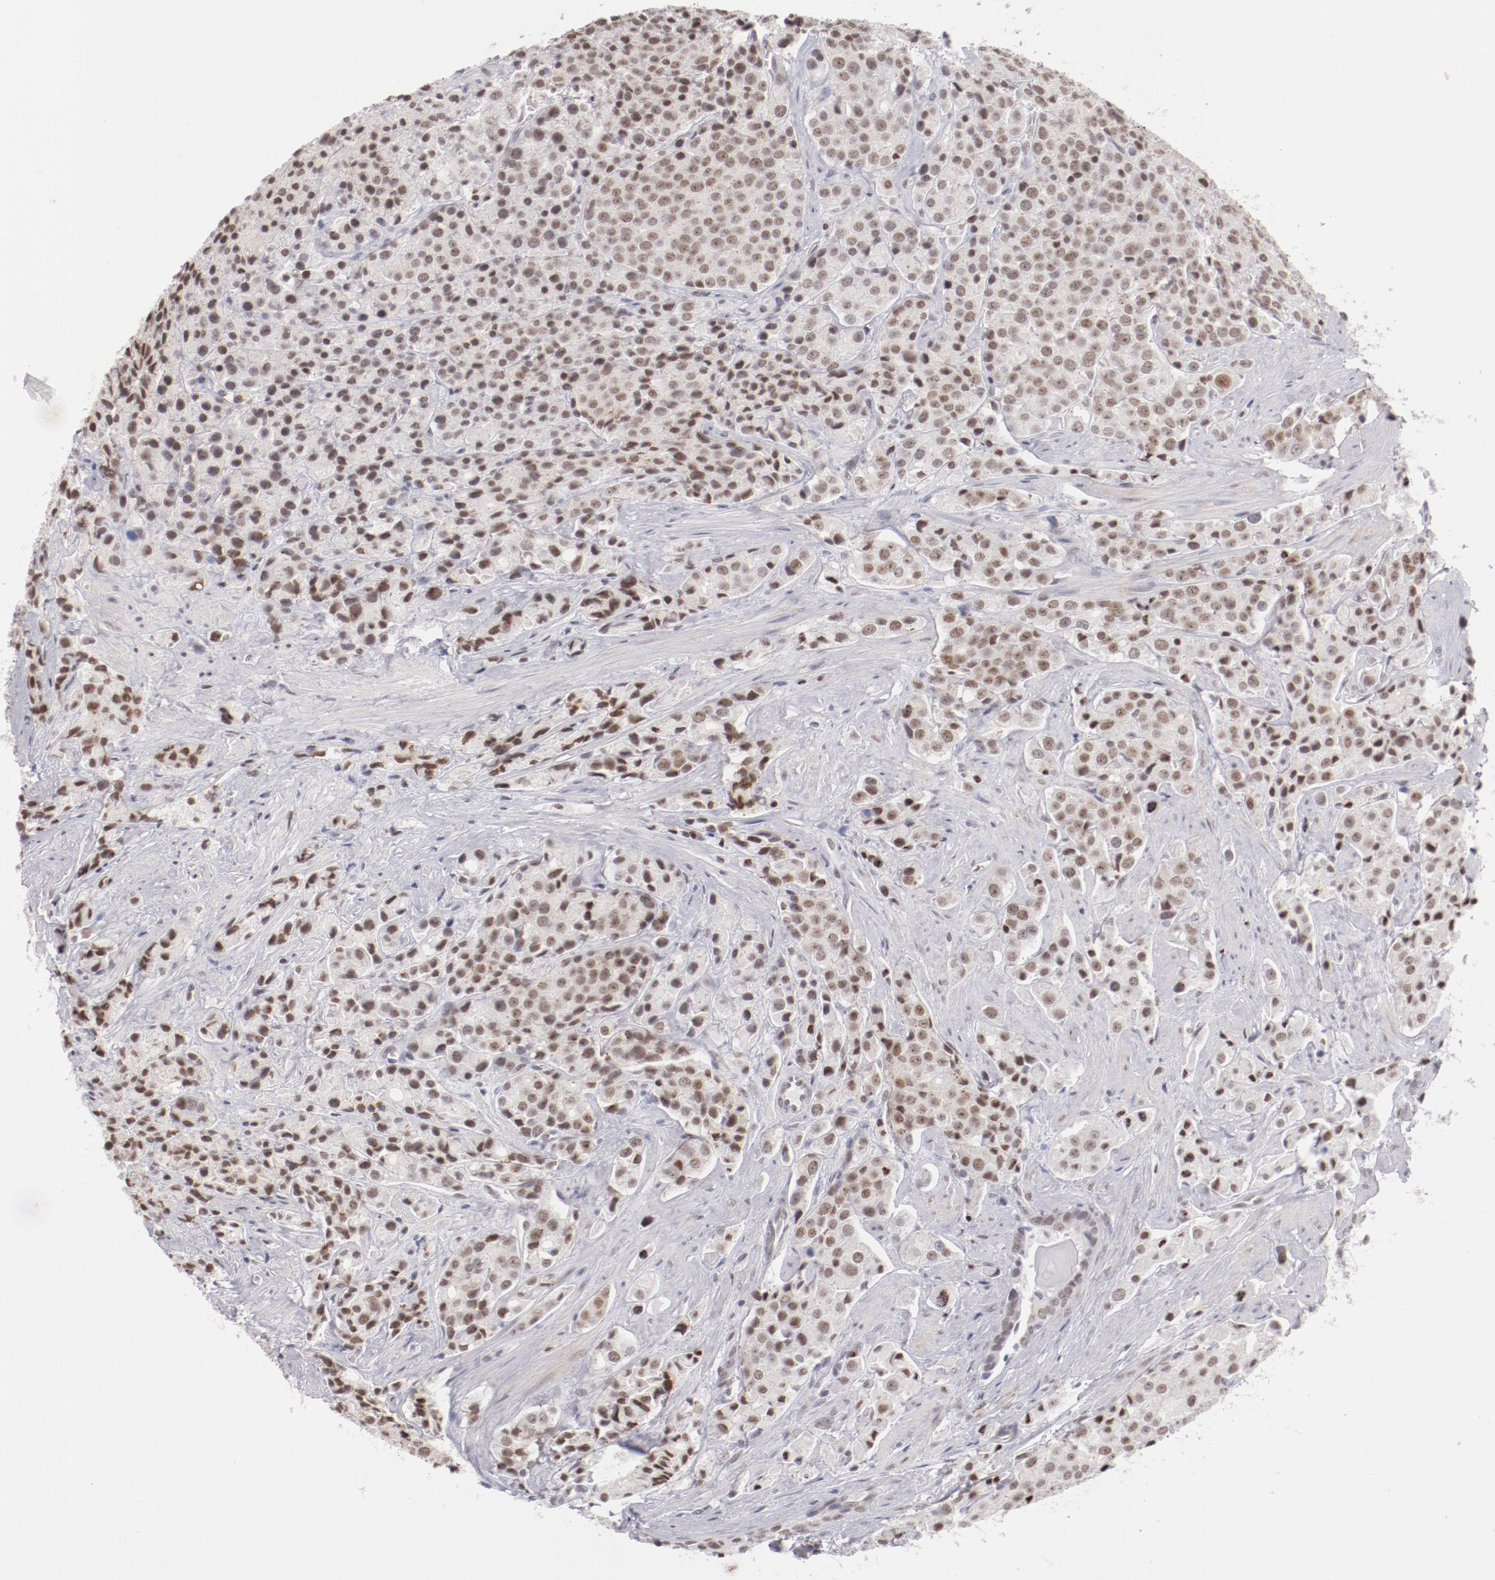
{"staining": {"intensity": "weak", "quantity": ">75%", "location": "nuclear"}, "tissue": "prostate cancer", "cell_type": "Tumor cells", "image_type": "cancer", "snomed": [{"axis": "morphology", "description": "Adenocarcinoma, Medium grade"}, {"axis": "topography", "description": "Prostate"}], "caption": "DAB immunohistochemical staining of prostate cancer (medium-grade adenocarcinoma) demonstrates weak nuclear protein positivity in approximately >75% of tumor cells. (Brightfield microscopy of DAB IHC at high magnification).", "gene": "TFAP4", "patient": {"sex": "male", "age": 70}}